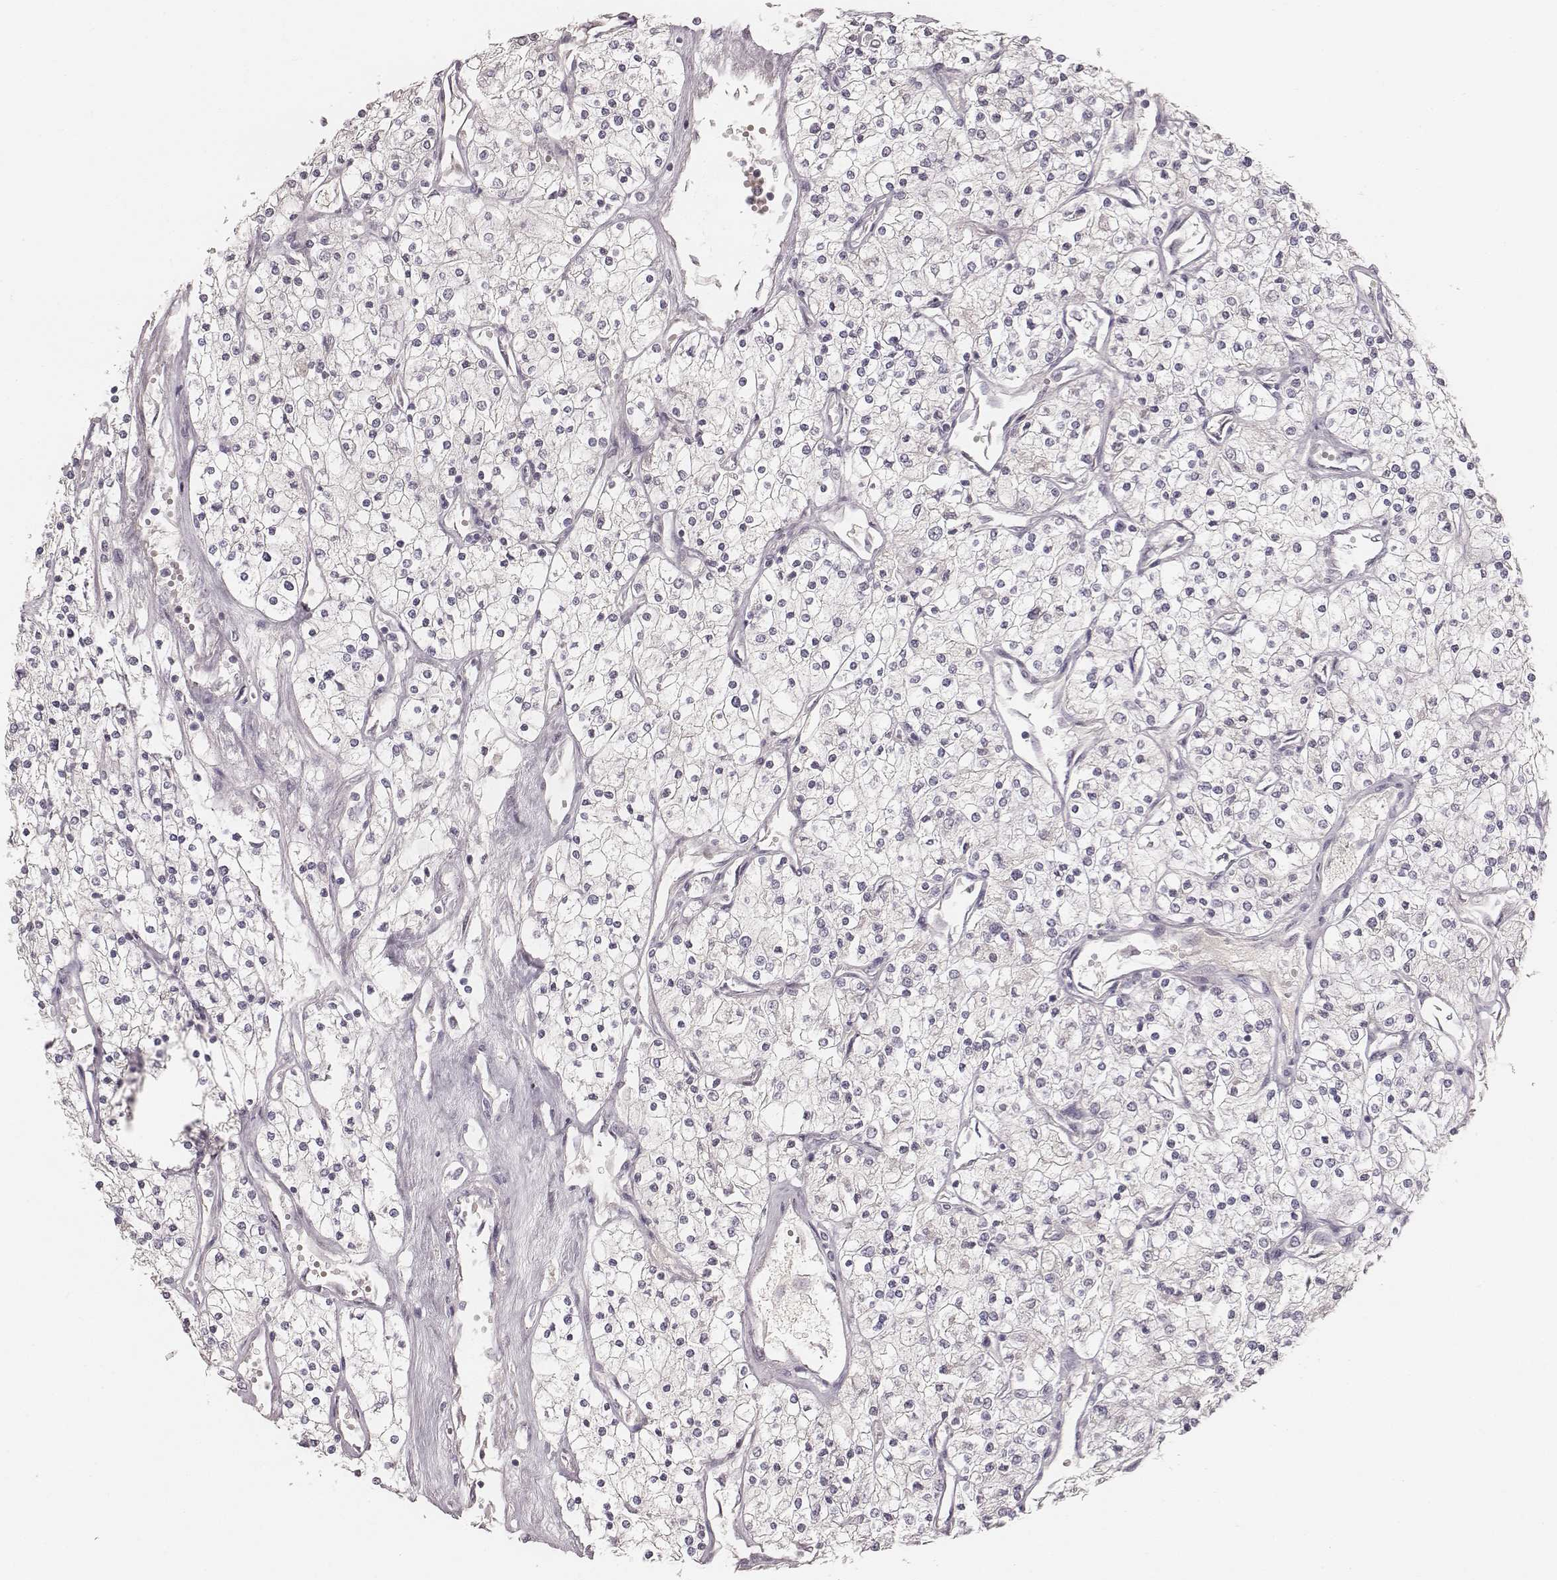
{"staining": {"intensity": "negative", "quantity": "none", "location": "none"}, "tissue": "renal cancer", "cell_type": "Tumor cells", "image_type": "cancer", "snomed": [{"axis": "morphology", "description": "Adenocarcinoma, NOS"}, {"axis": "topography", "description": "Kidney"}], "caption": "Renal cancer (adenocarcinoma) was stained to show a protein in brown. There is no significant positivity in tumor cells.", "gene": "LY6K", "patient": {"sex": "male", "age": 80}}